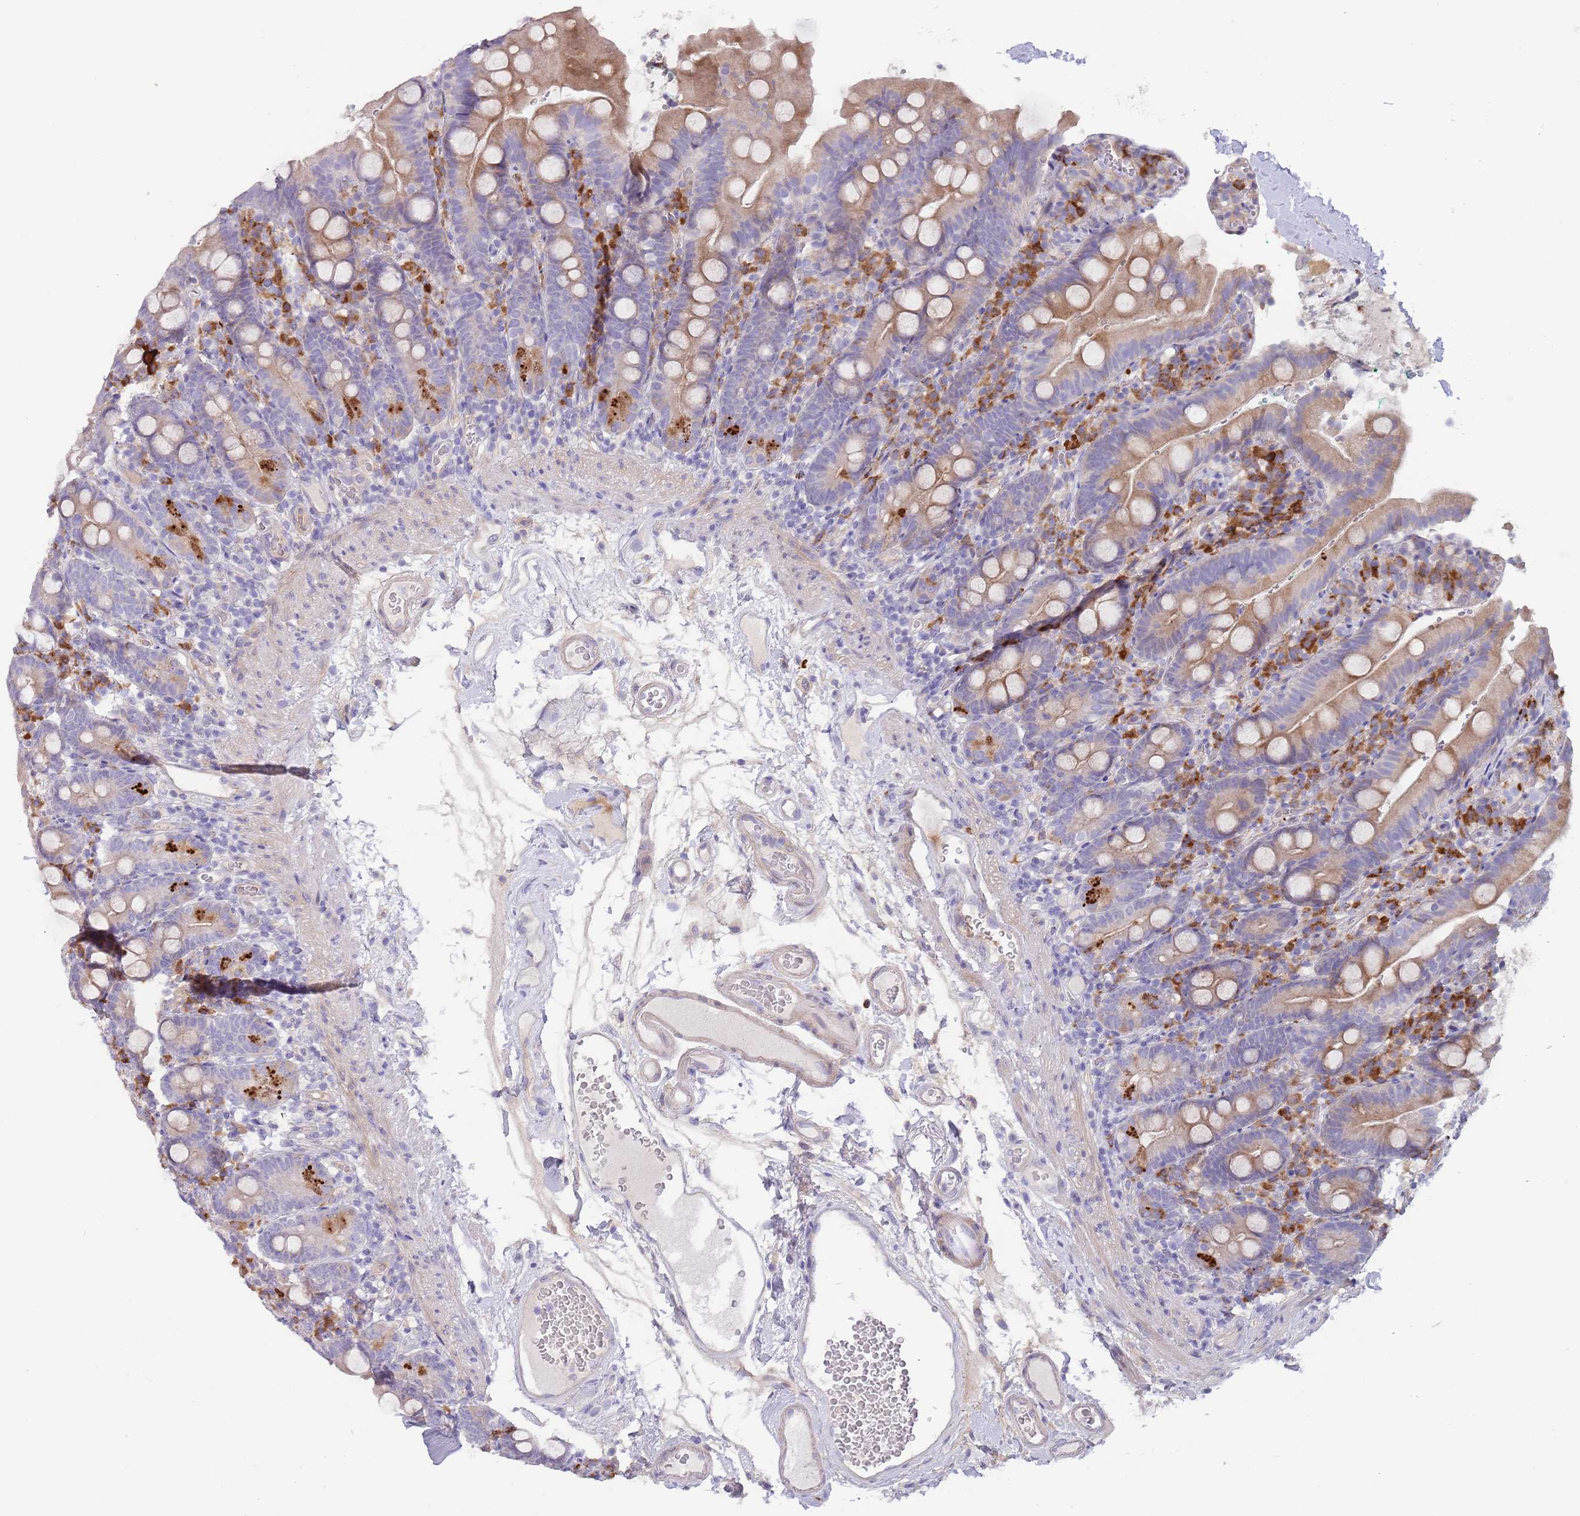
{"staining": {"intensity": "weak", "quantity": ">75%", "location": "cytoplasmic/membranous"}, "tissue": "duodenum", "cell_type": "Glandular cells", "image_type": "normal", "snomed": [{"axis": "morphology", "description": "Normal tissue, NOS"}, {"axis": "topography", "description": "Duodenum"}], "caption": "Protein analysis of unremarkable duodenum demonstrates weak cytoplasmic/membranous expression in about >75% of glandular cells.", "gene": "SUSD1", "patient": {"sex": "female", "age": 67}}